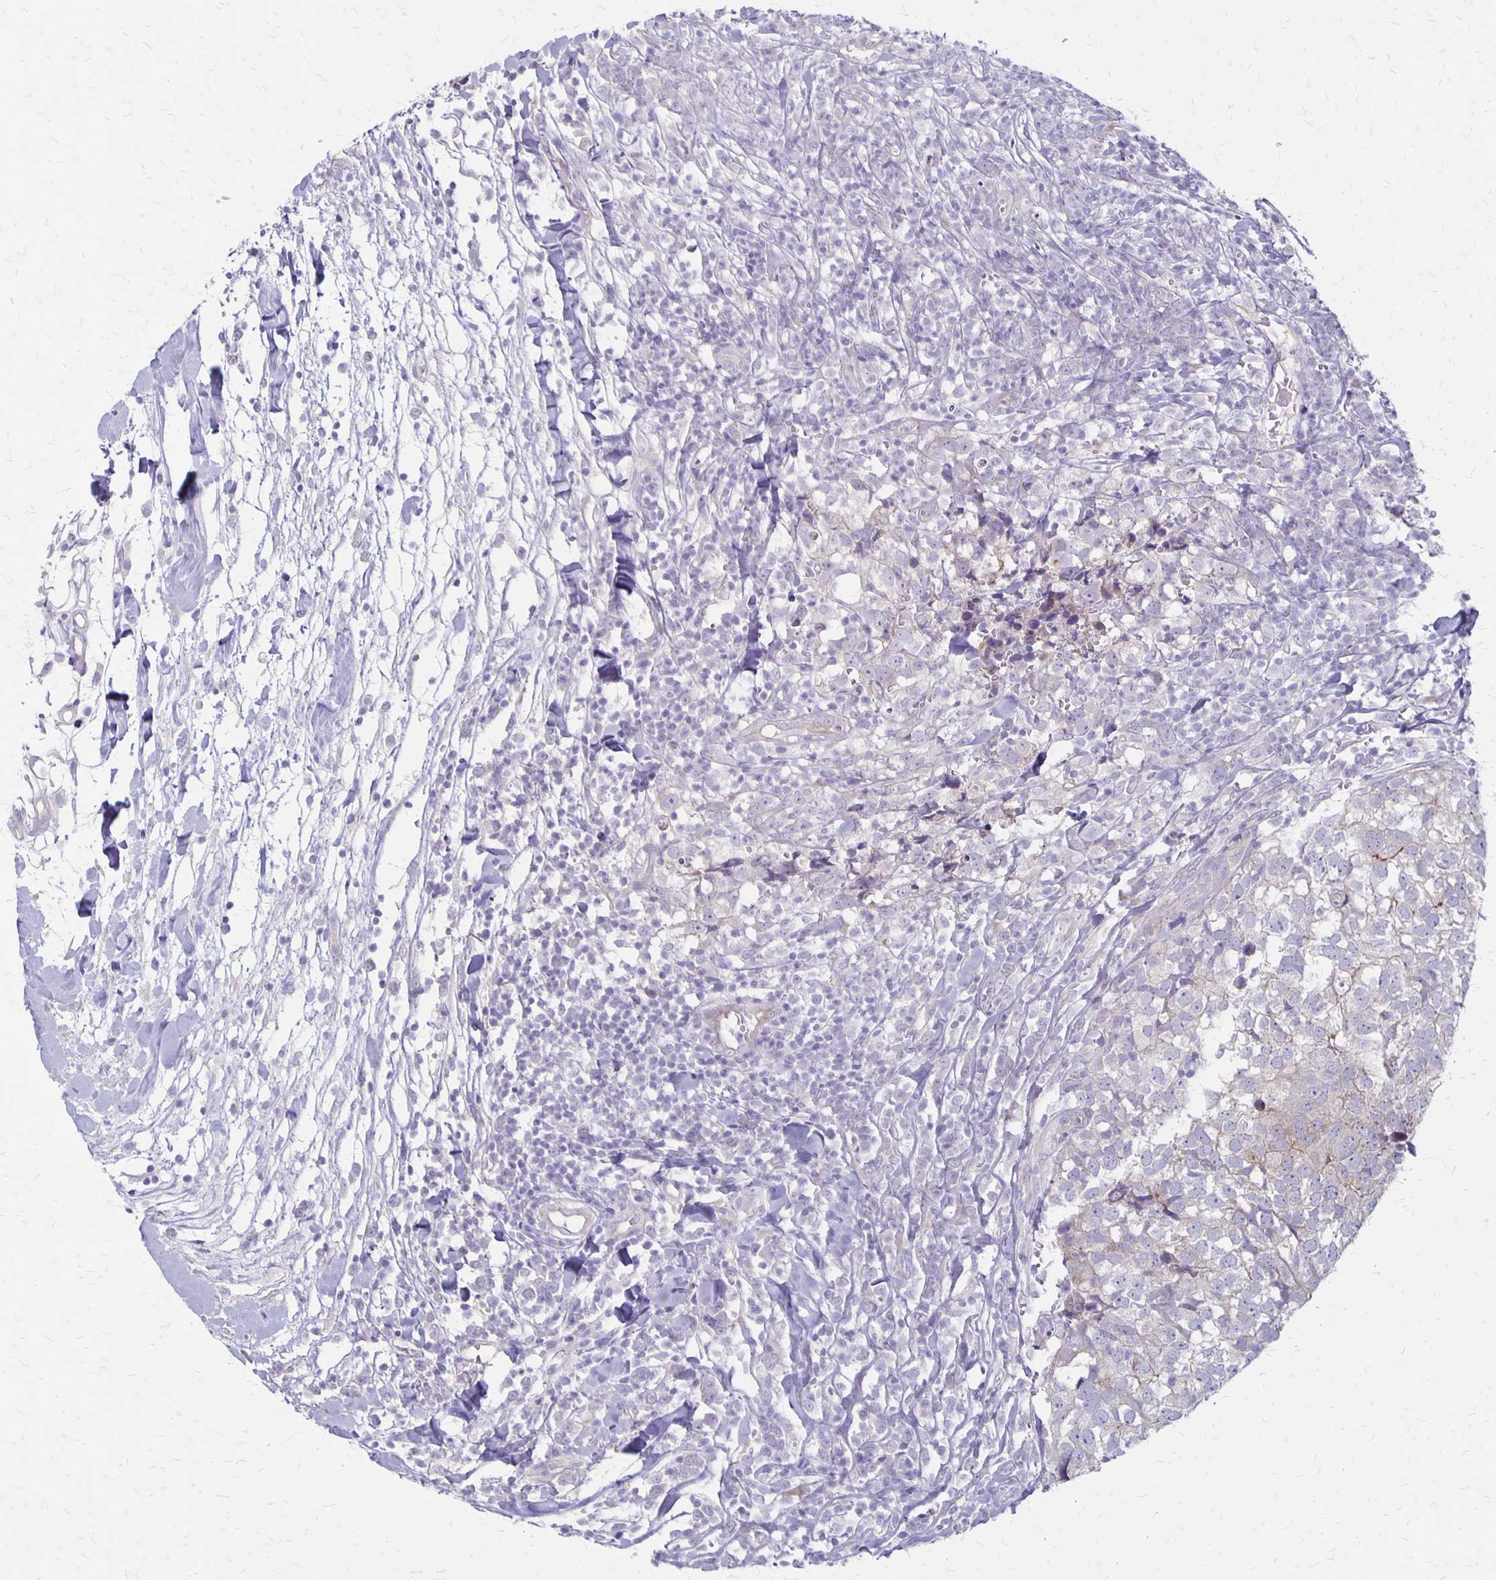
{"staining": {"intensity": "negative", "quantity": "none", "location": "none"}, "tissue": "breast cancer", "cell_type": "Tumor cells", "image_type": "cancer", "snomed": [{"axis": "morphology", "description": "Duct carcinoma"}, {"axis": "topography", "description": "Breast"}], "caption": "Histopathology image shows no significant protein positivity in tumor cells of breast infiltrating ductal carcinoma.", "gene": "HOMER1", "patient": {"sex": "female", "age": 30}}